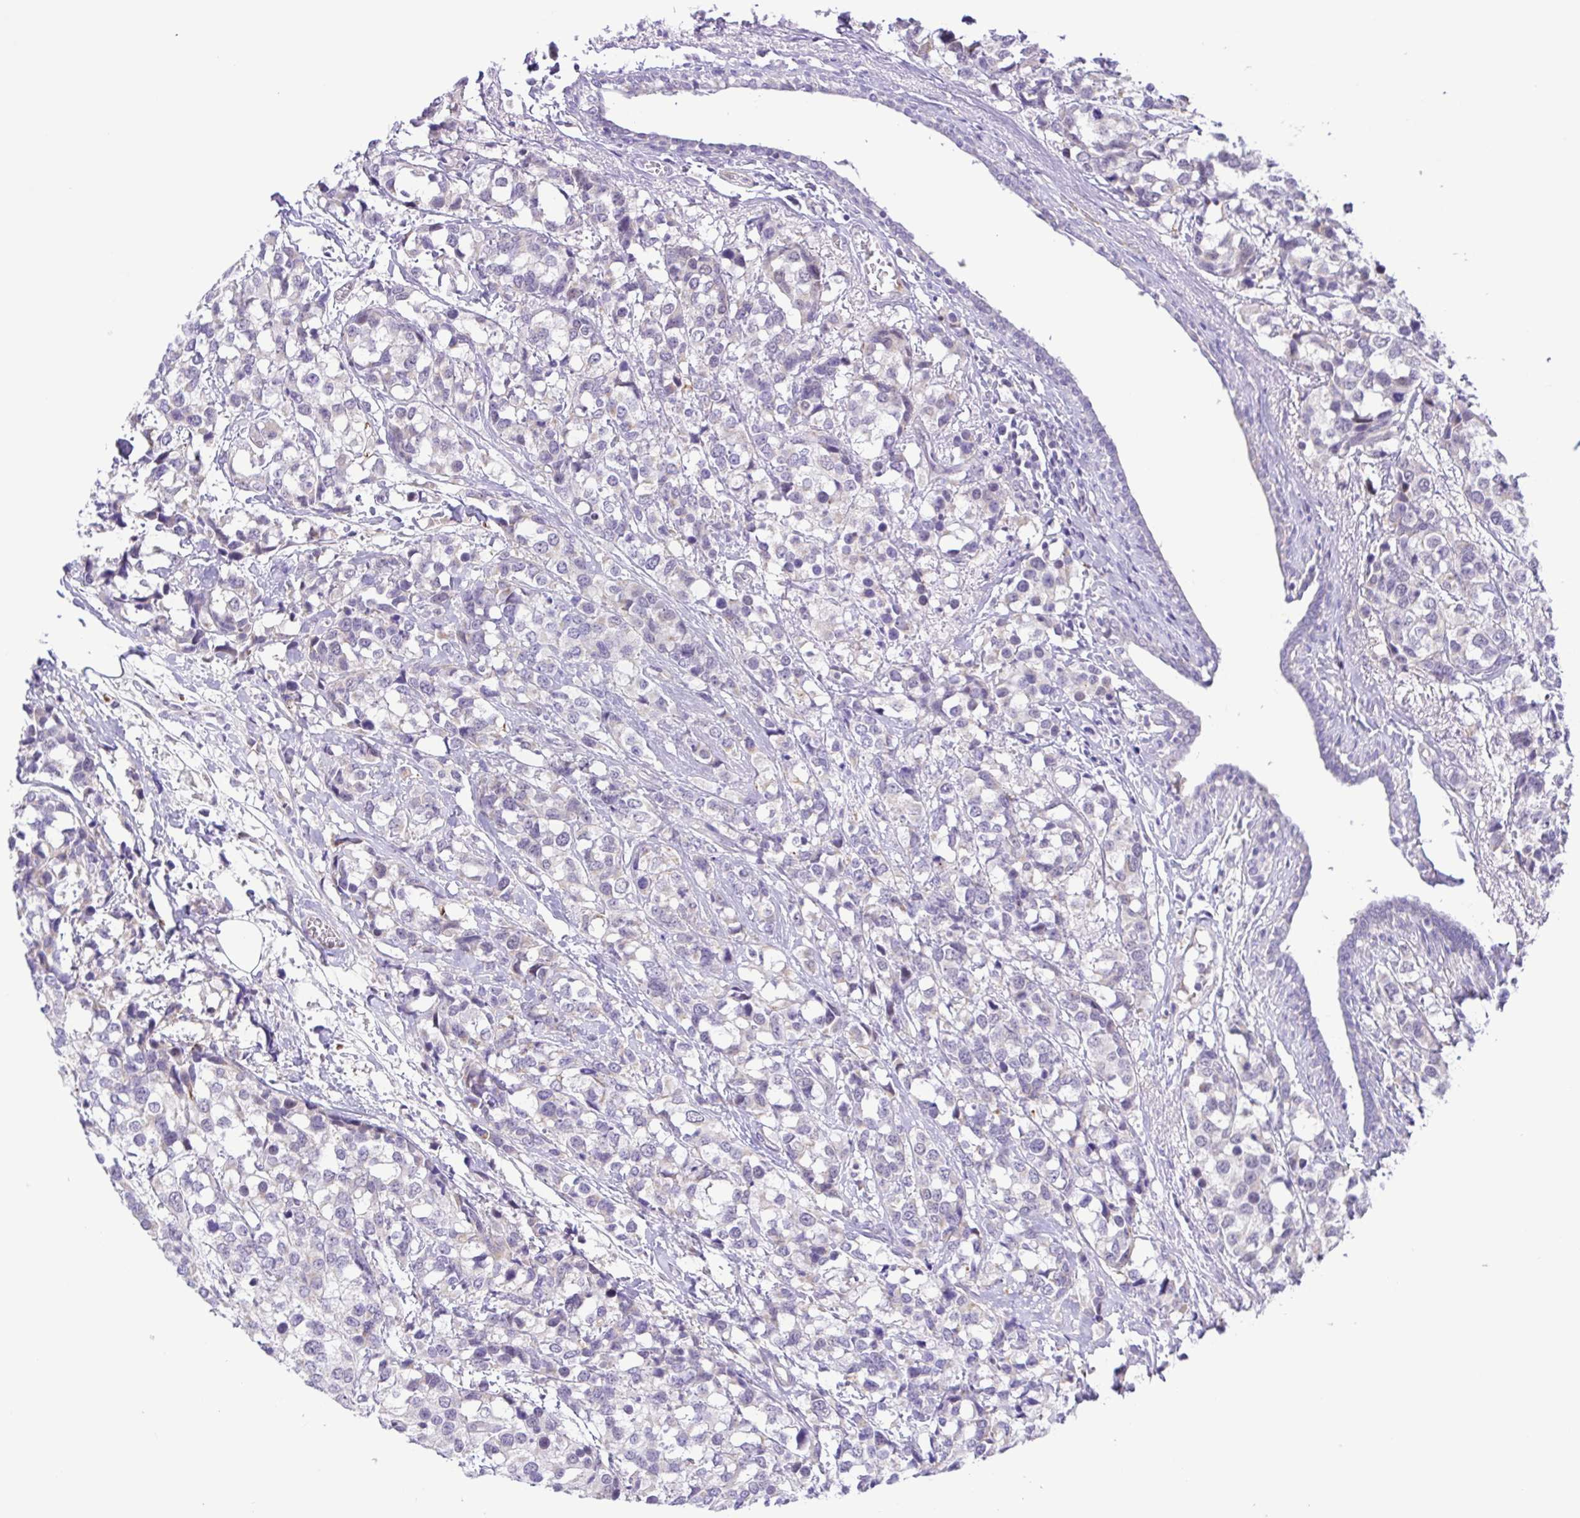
{"staining": {"intensity": "negative", "quantity": "none", "location": "none"}, "tissue": "breast cancer", "cell_type": "Tumor cells", "image_type": "cancer", "snomed": [{"axis": "morphology", "description": "Lobular carcinoma"}, {"axis": "topography", "description": "Breast"}], "caption": "The micrograph reveals no significant positivity in tumor cells of breast lobular carcinoma.", "gene": "DCLK2", "patient": {"sex": "female", "age": 59}}